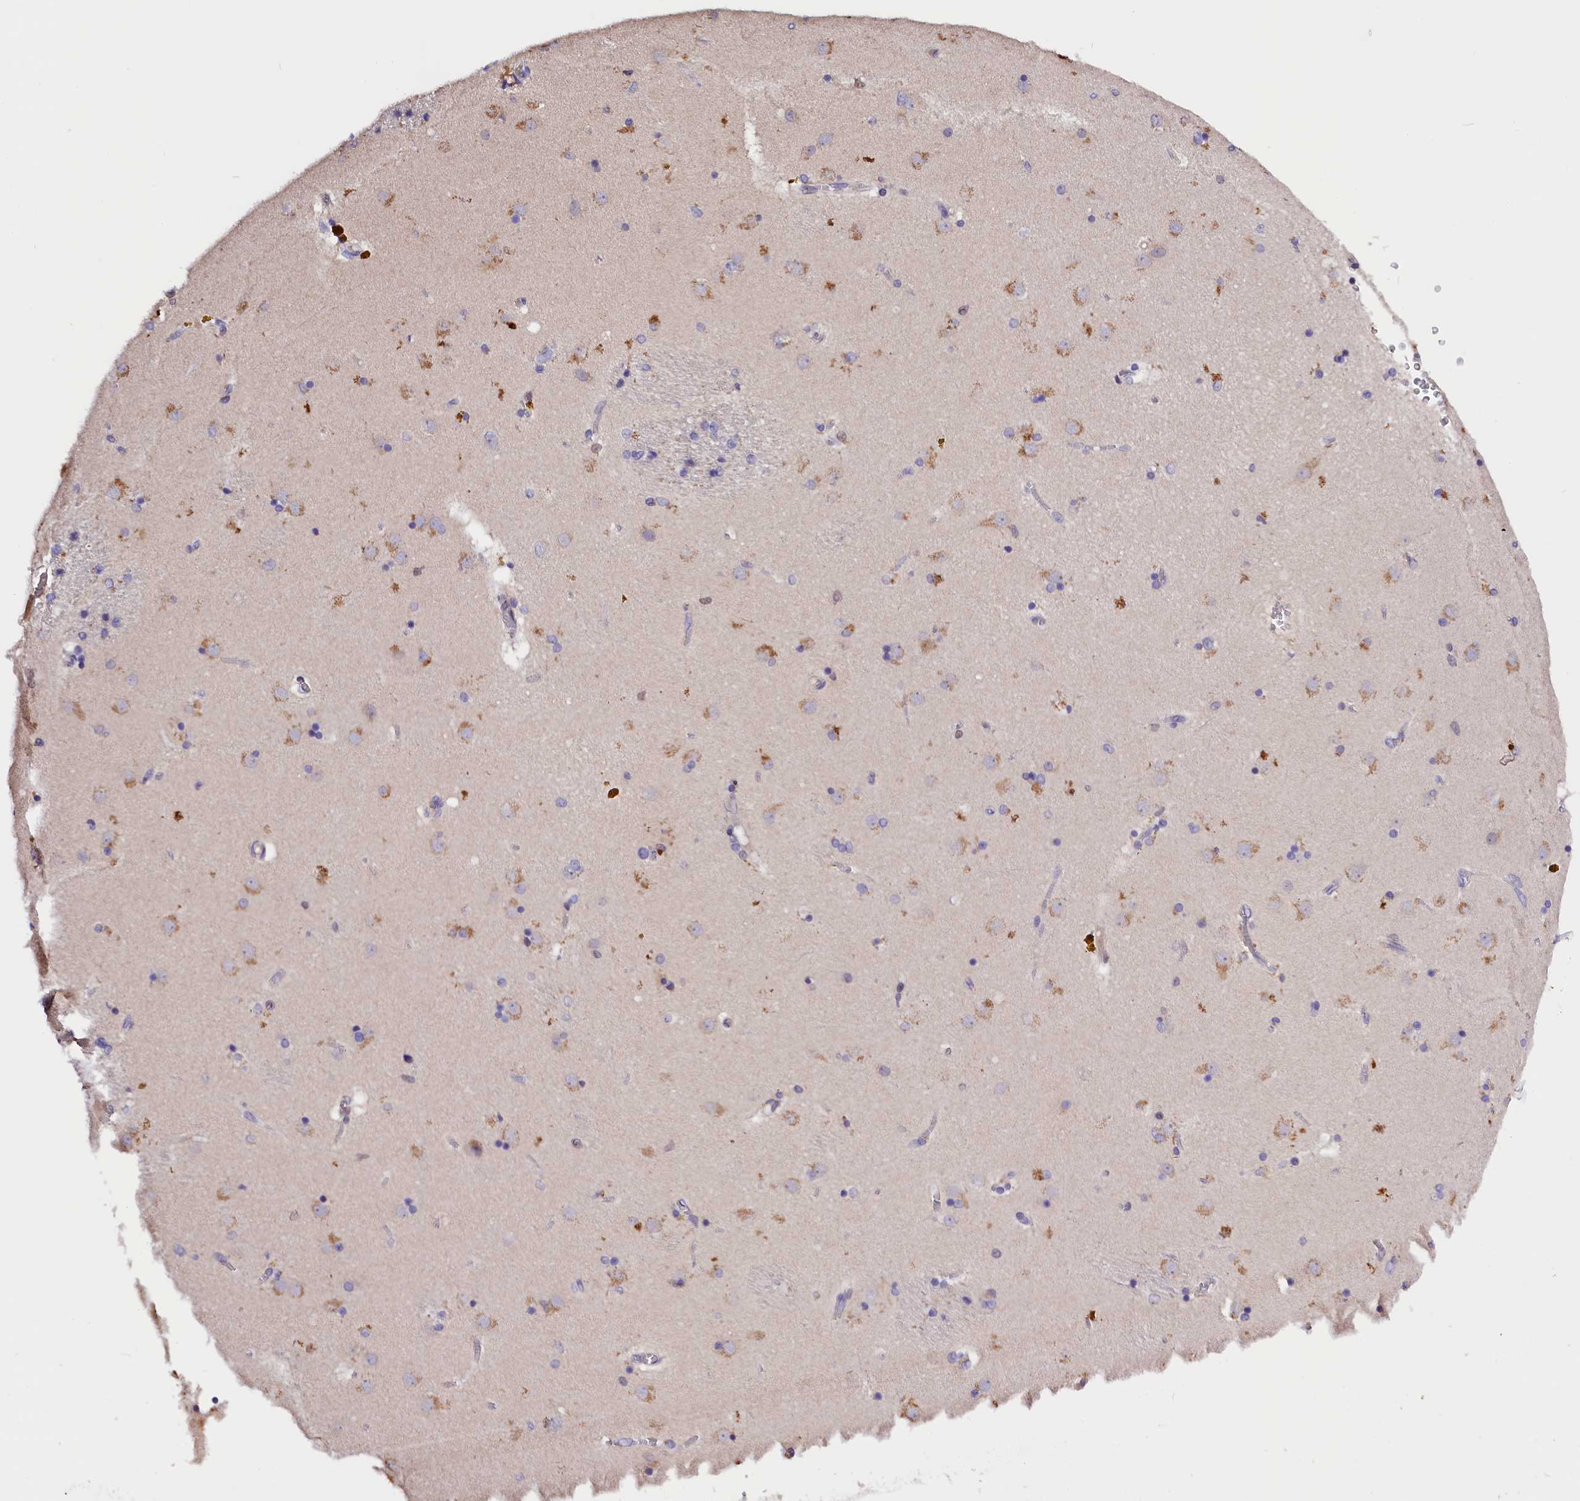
{"staining": {"intensity": "negative", "quantity": "none", "location": "none"}, "tissue": "caudate", "cell_type": "Glial cells", "image_type": "normal", "snomed": [{"axis": "morphology", "description": "Normal tissue, NOS"}, {"axis": "topography", "description": "Lateral ventricle wall"}], "caption": "This is an immunohistochemistry (IHC) micrograph of normal human caudate. There is no positivity in glial cells.", "gene": "BTBD9", "patient": {"sex": "male", "age": 70}}